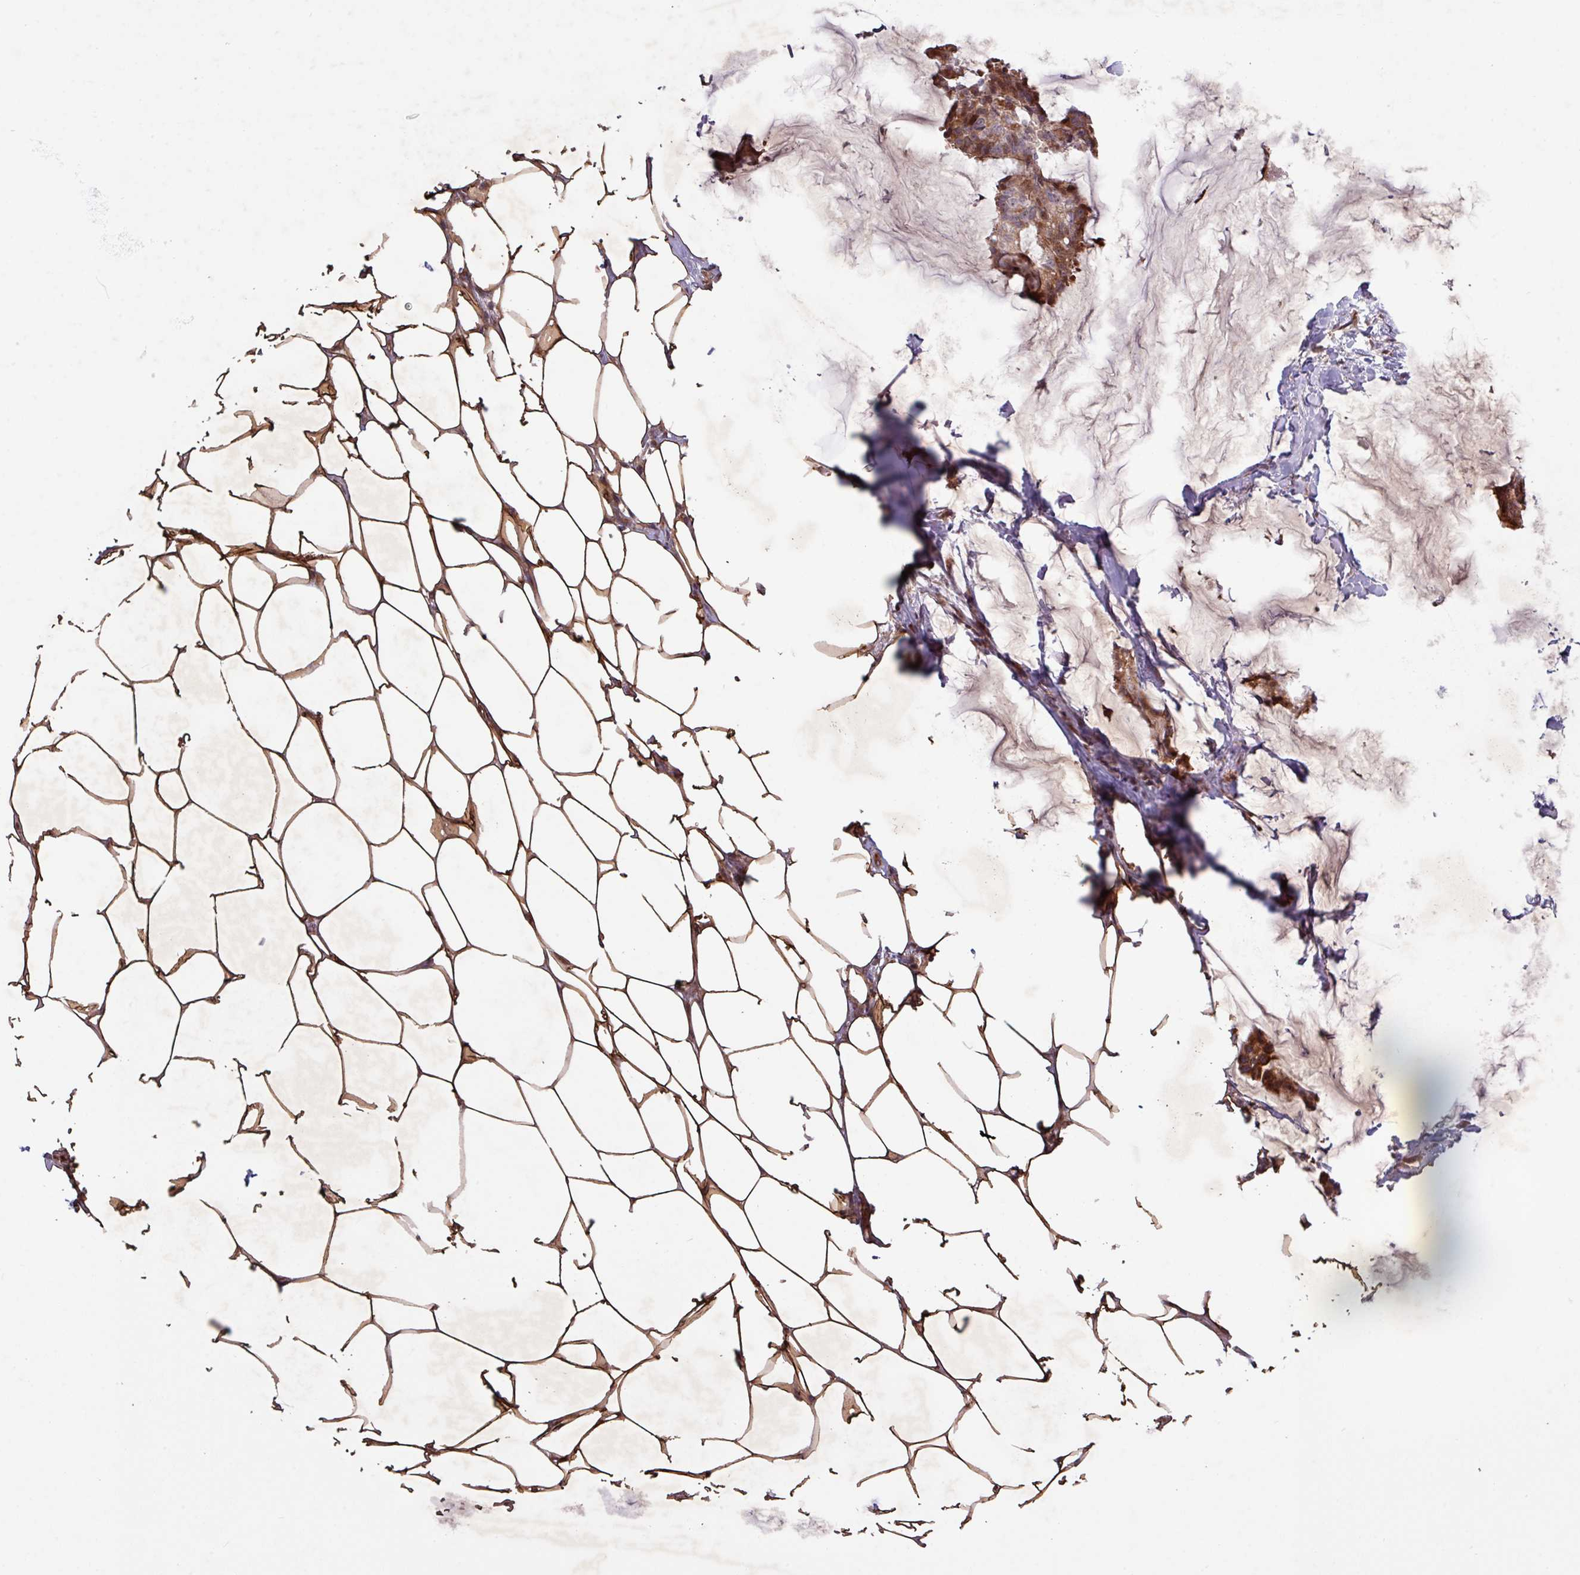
{"staining": {"intensity": "moderate", "quantity": "25%-75%", "location": "cytoplasmic/membranous"}, "tissue": "breast cancer", "cell_type": "Tumor cells", "image_type": "cancer", "snomed": [{"axis": "morphology", "description": "Duct carcinoma"}, {"axis": "topography", "description": "Breast"}], "caption": "DAB immunohistochemical staining of human breast cancer (infiltrating ductal carcinoma) demonstrates moderate cytoplasmic/membranous protein positivity in approximately 25%-75% of tumor cells. (brown staining indicates protein expression, while blue staining denotes nuclei).", "gene": "TNFSF12", "patient": {"sex": "female", "age": 93}}